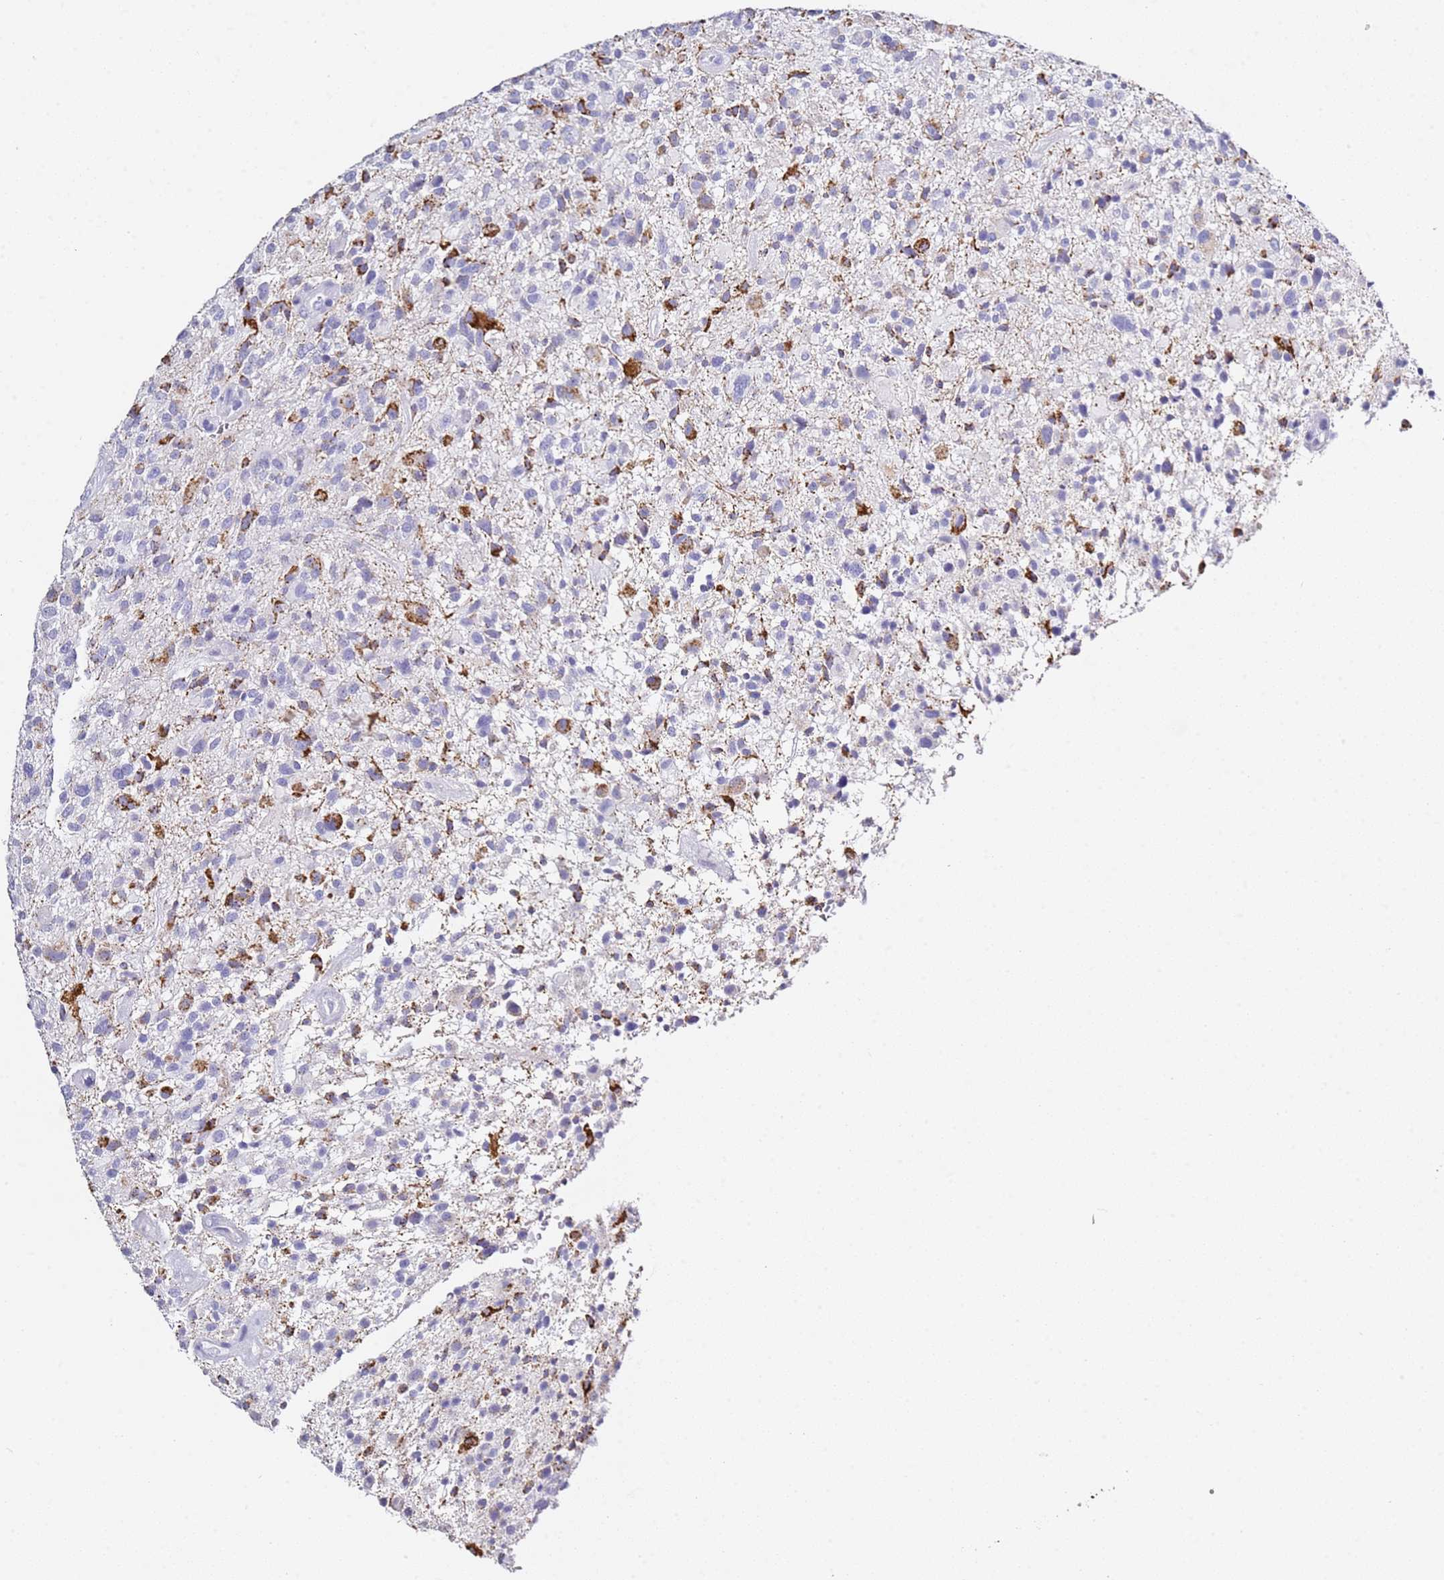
{"staining": {"intensity": "negative", "quantity": "none", "location": "none"}, "tissue": "glioma", "cell_type": "Tumor cells", "image_type": "cancer", "snomed": [{"axis": "morphology", "description": "Glioma, malignant, High grade"}, {"axis": "topography", "description": "Brain"}], "caption": "Immunohistochemical staining of malignant glioma (high-grade) demonstrates no significant staining in tumor cells. Brightfield microscopy of immunohistochemistry stained with DAB (3,3'-diaminobenzidine) (brown) and hematoxylin (blue), captured at high magnification.", "gene": "PTBP2", "patient": {"sex": "male", "age": 47}}